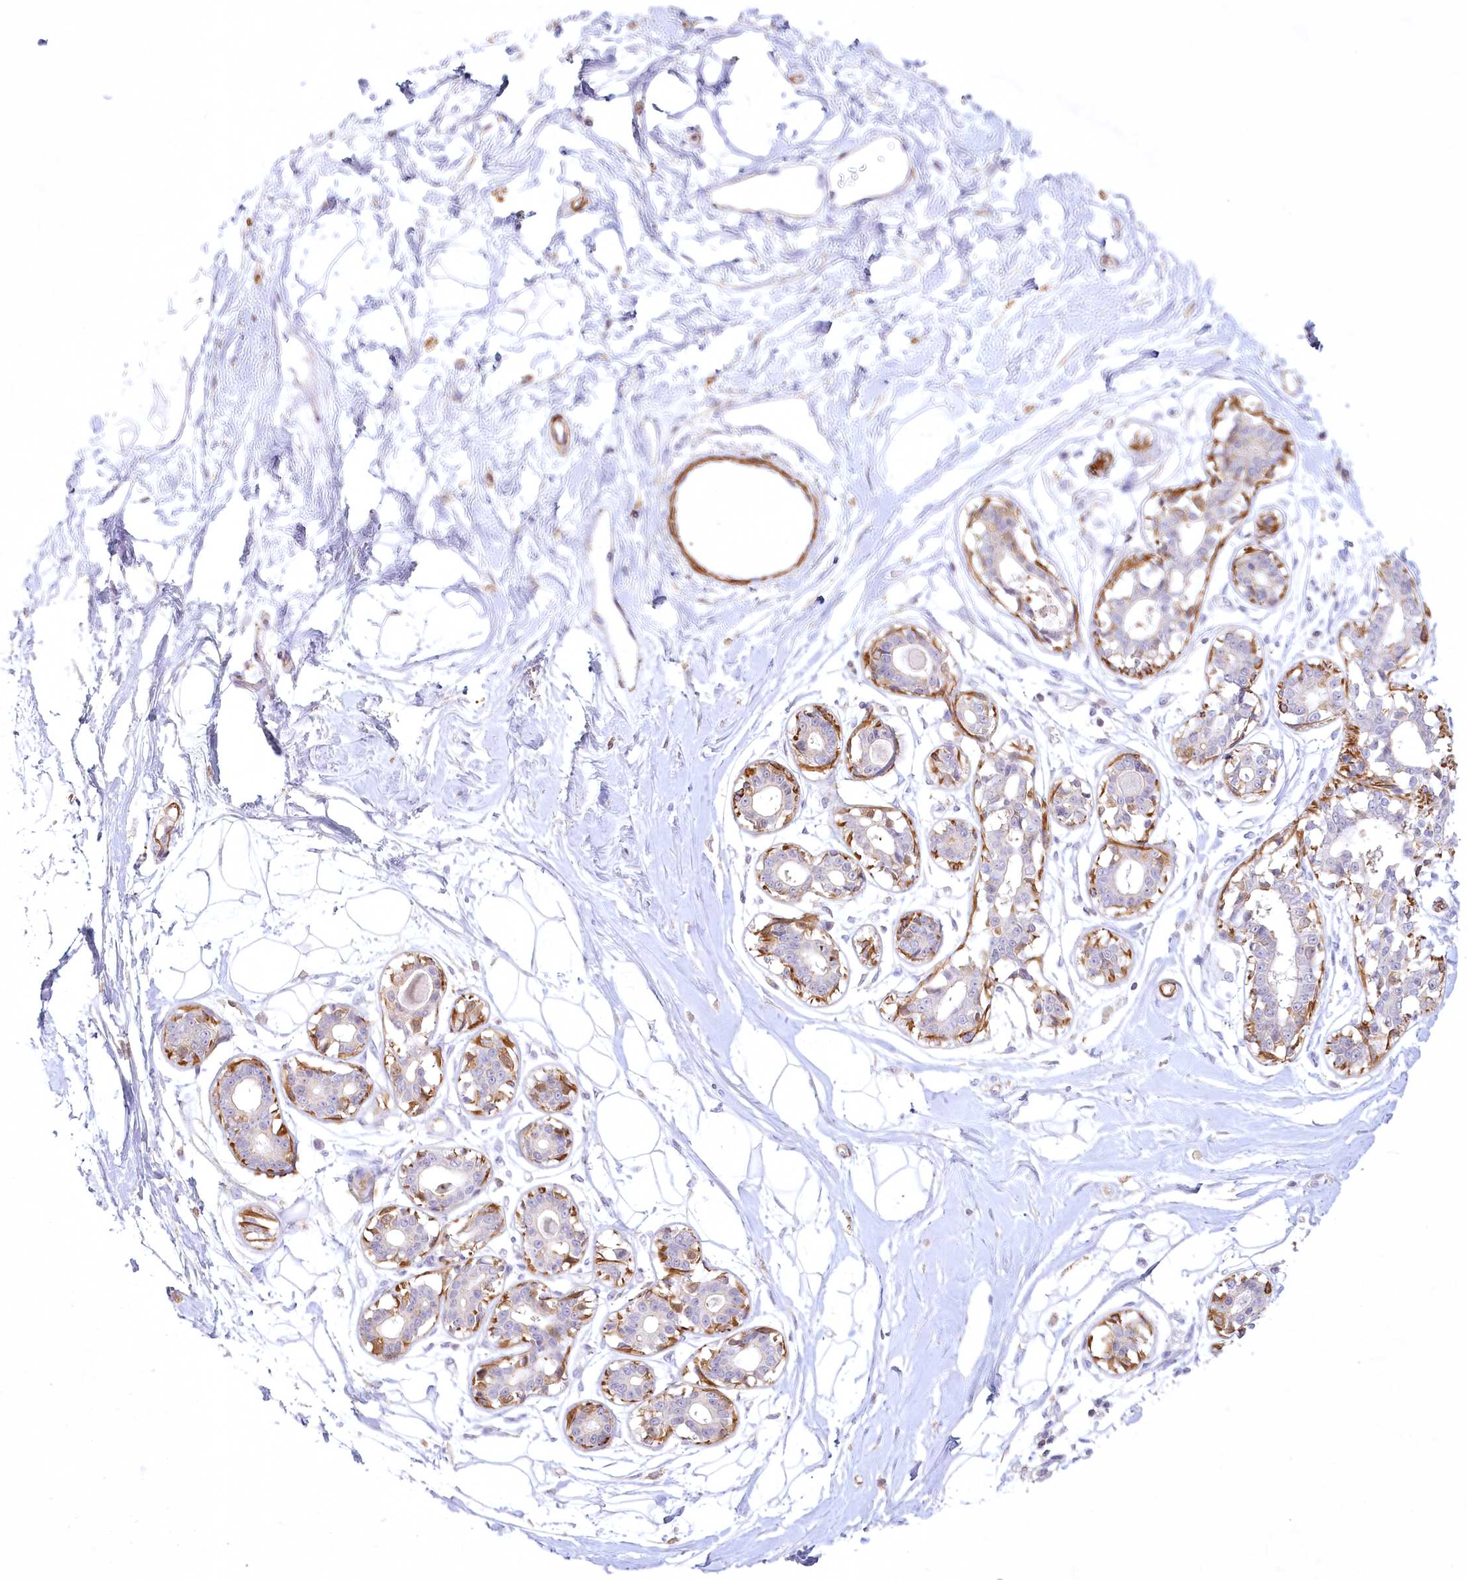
{"staining": {"intensity": "negative", "quantity": "none", "location": "none"}, "tissue": "breast", "cell_type": "Adipocytes", "image_type": "normal", "snomed": [{"axis": "morphology", "description": "Normal tissue, NOS"}, {"axis": "topography", "description": "Breast"}], "caption": "IHC of benign breast displays no expression in adipocytes. (Immunohistochemistry, brightfield microscopy, high magnification).", "gene": "INPP4B", "patient": {"sex": "female", "age": 45}}